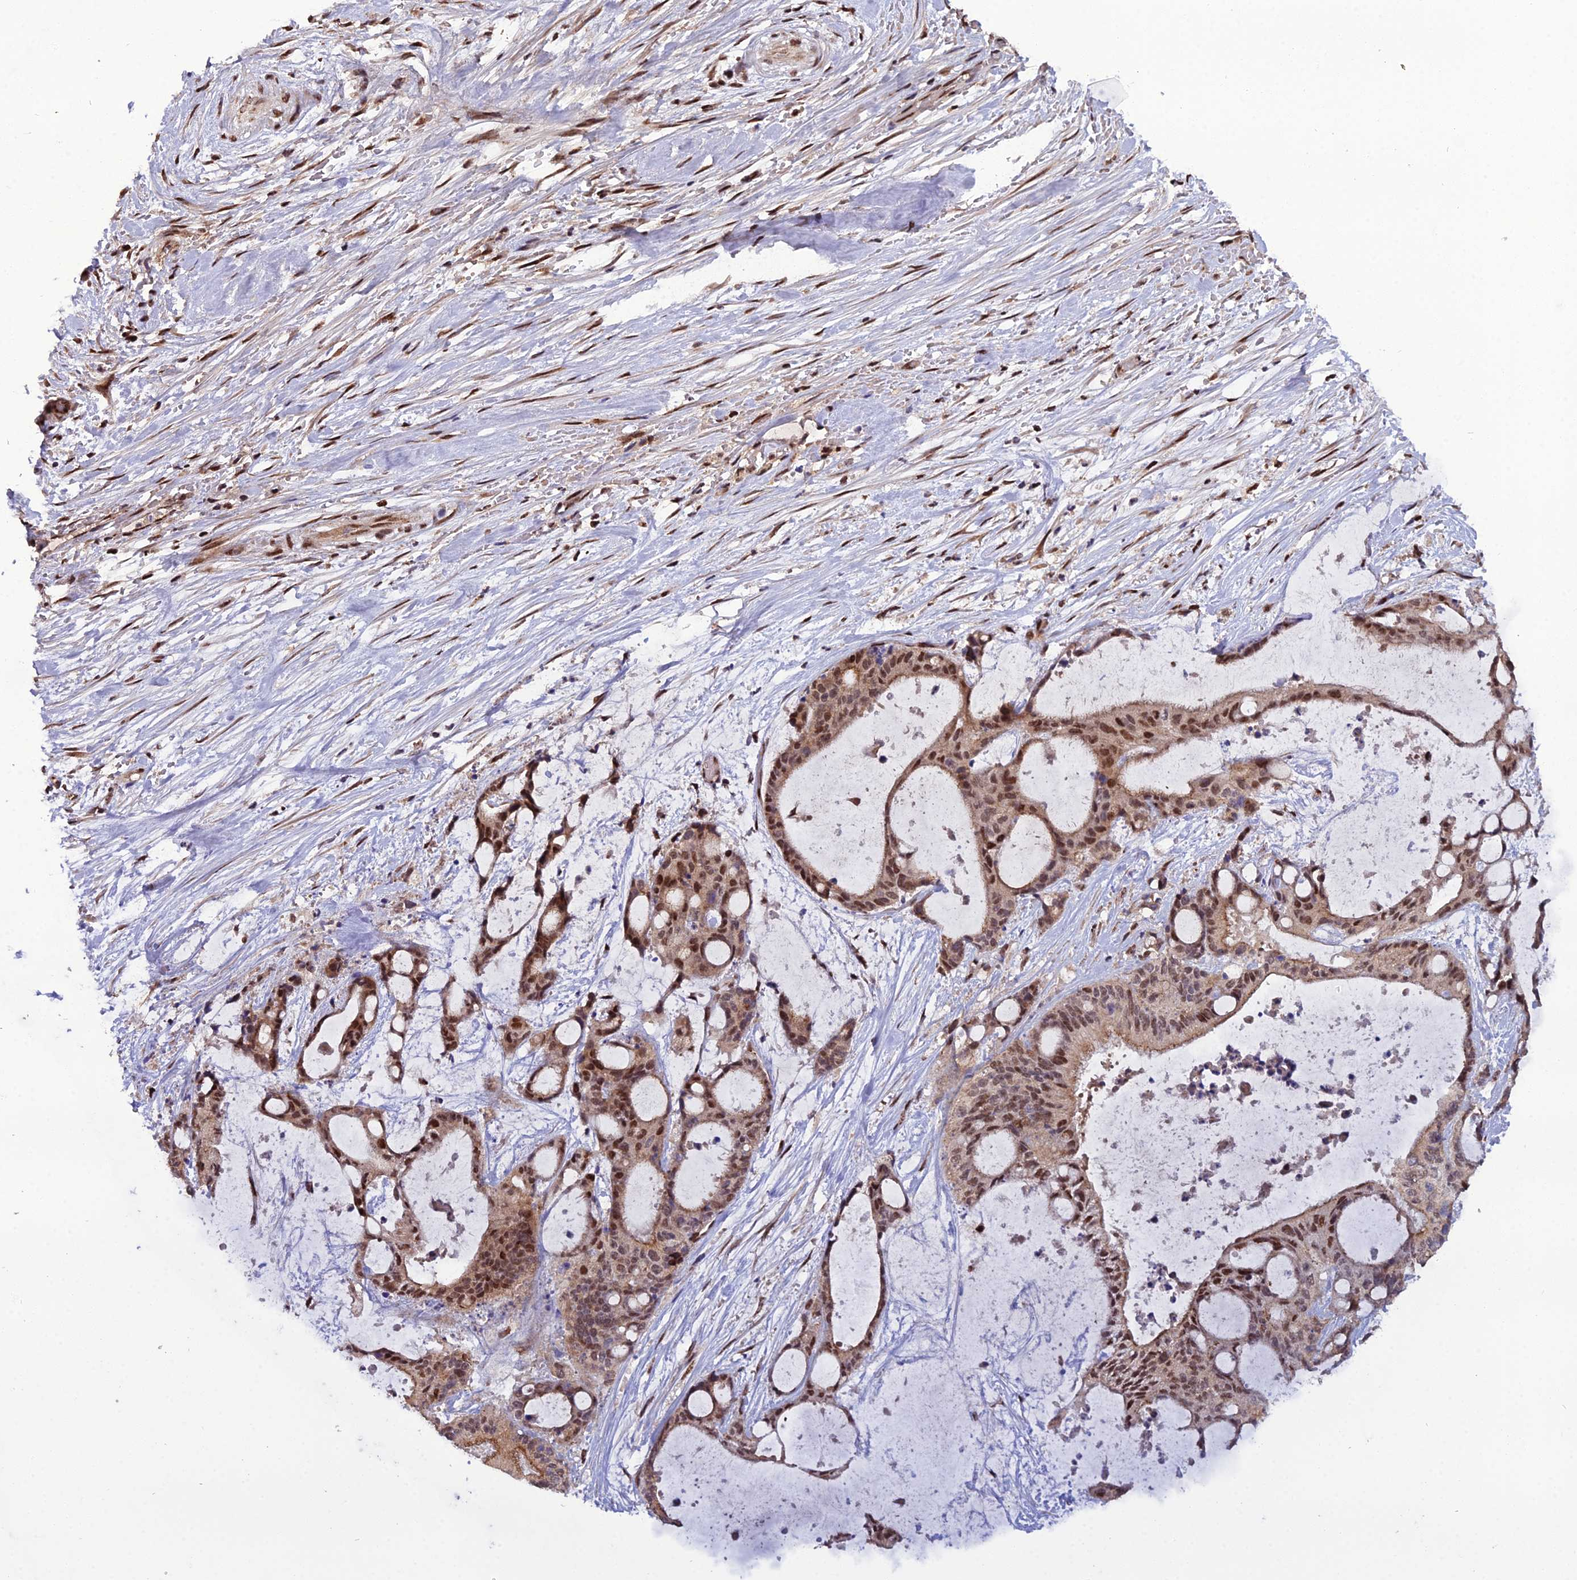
{"staining": {"intensity": "moderate", "quantity": ">75%", "location": "cytoplasmic/membranous,nuclear"}, "tissue": "liver cancer", "cell_type": "Tumor cells", "image_type": "cancer", "snomed": [{"axis": "morphology", "description": "Normal tissue, NOS"}, {"axis": "morphology", "description": "Cholangiocarcinoma"}, {"axis": "topography", "description": "Liver"}, {"axis": "topography", "description": "Peripheral nerve tissue"}], "caption": "Immunohistochemistry (IHC) (DAB (3,3'-diaminobenzidine)) staining of liver cholangiocarcinoma displays moderate cytoplasmic/membranous and nuclear protein staining in approximately >75% of tumor cells. The staining was performed using DAB, with brown indicating positive protein expression. Nuclei are stained blue with hematoxylin.", "gene": "ARL2", "patient": {"sex": "female", "age": 73}}